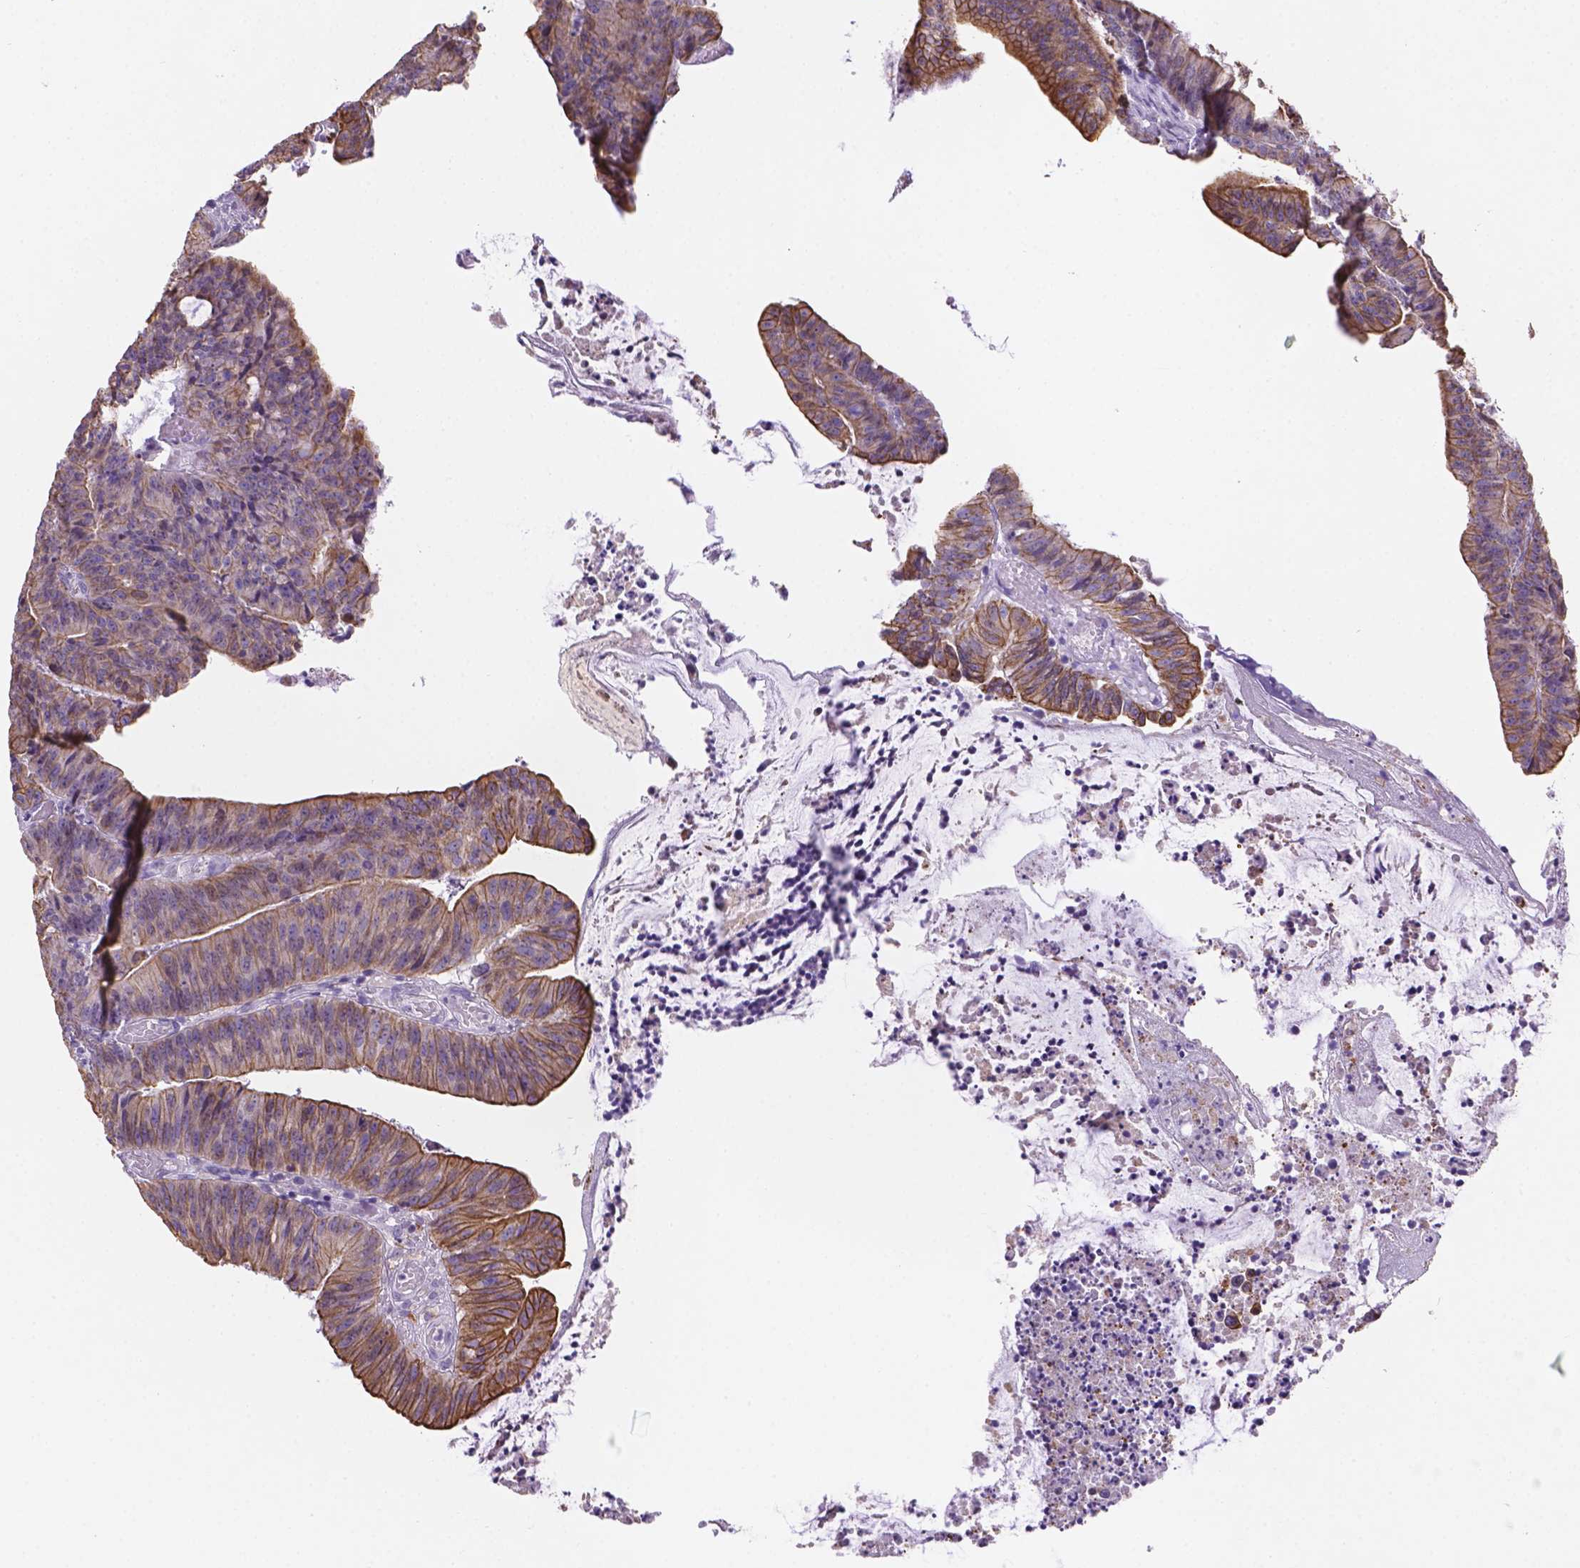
{"staining": {"intensity": "moderate", "quantity": ">75%", "location": "cytoplasmic/membranous"}, "tissue": "colorectal cancer", "cell_type": "Tumor cells", "image_type": "cancer", "snomed": [{"axis": "morphology", "description": "Adenocarcinoma, NOS"}, {"axis": "topography", "description": "Colon"}], "caption": "Immunohistochemistry image of human colorectal adenocarcinoma stained for a protein (brown), which reveals medium levels of moderate cytoplasmic/membranous expression in about >75% of tumor cells.", "gene": "DMWD", "patient": {"sex": "female", "age": 78}}